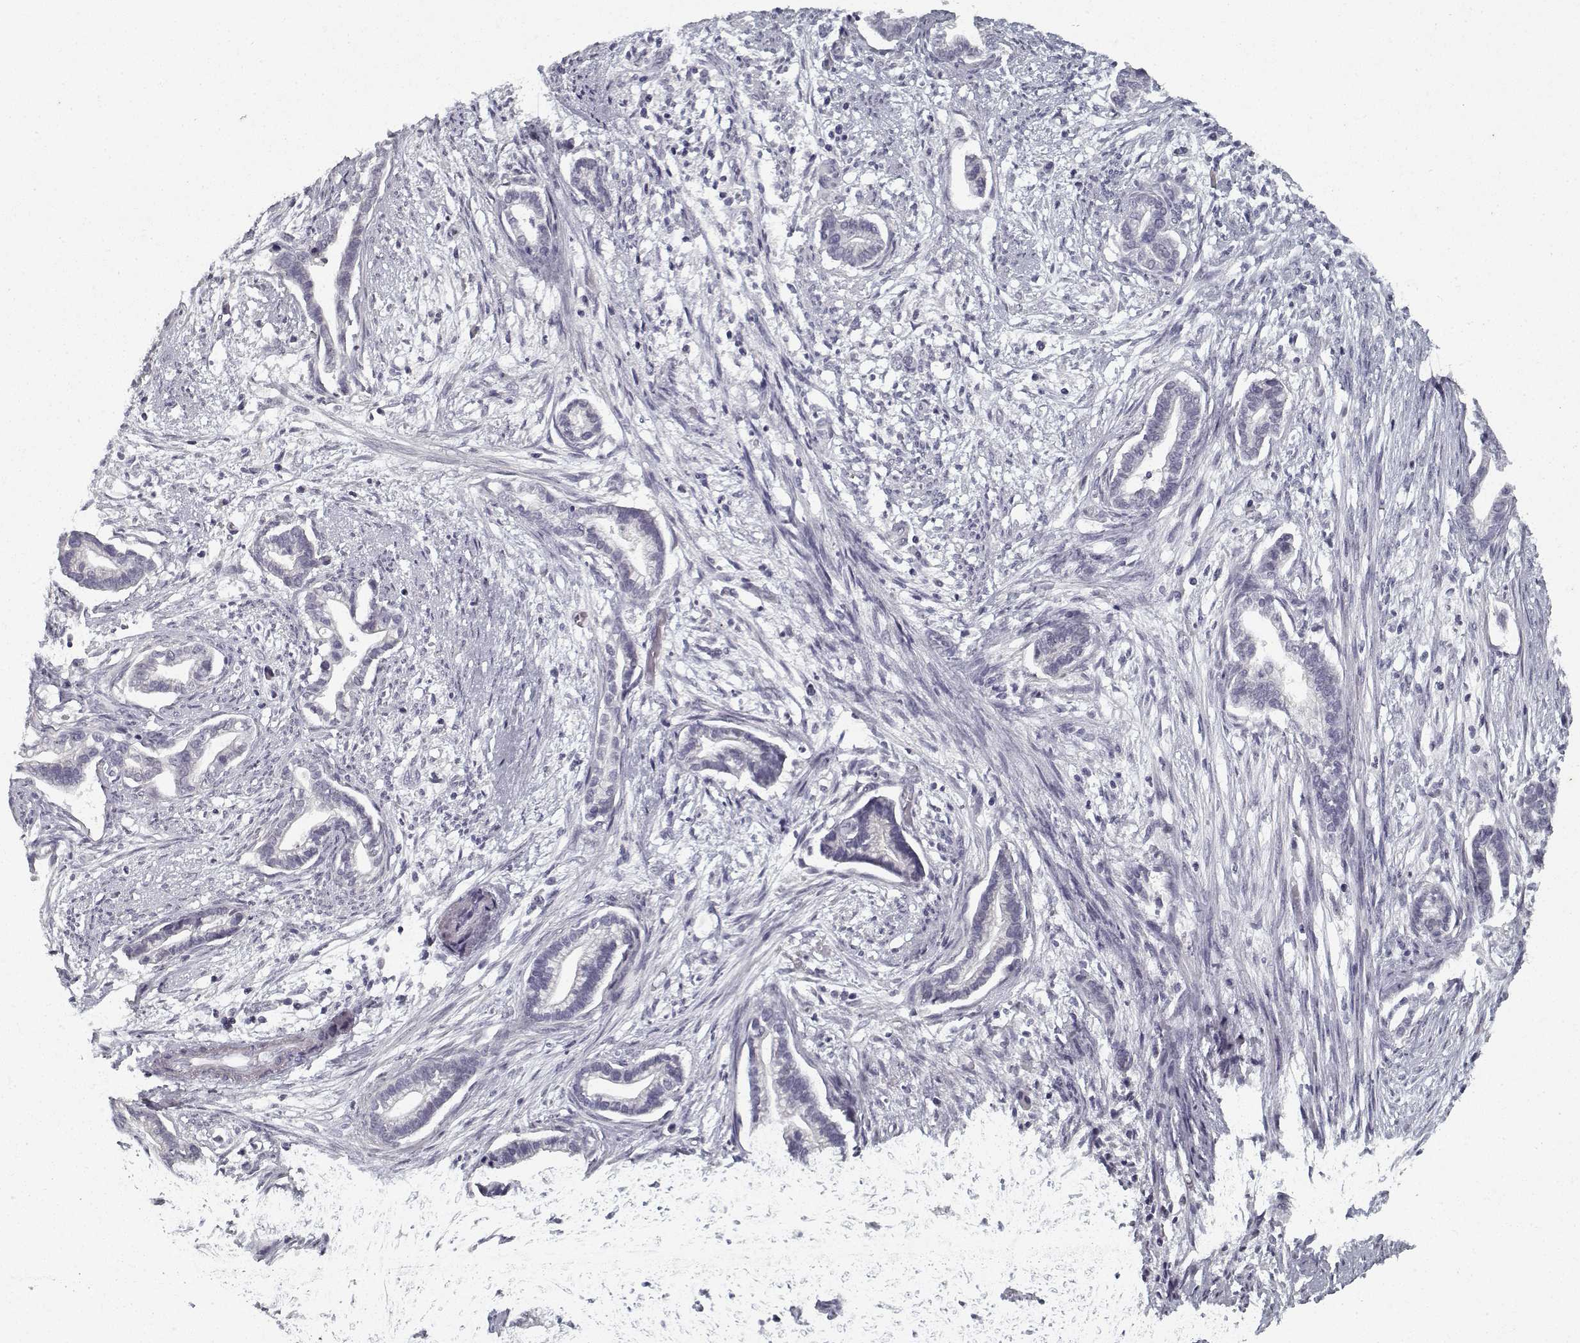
{"staining": {"intensity": "negative", "quantity": "none", "location": "none"}, "tissue": "cervical cancer", "cell_type": "Tumor cells", "image_type": "cancer", "snomed": [{"axis": "morphology", "description": "Adenocarcinoma, NOS"}, {"axis": "topography", "description": "Cervix"}], "caption": "Tumor cells show no significant protein staining in cervical cancer.", "gene": "GAD2", "patient": {"sex": "female", "age": 62}}